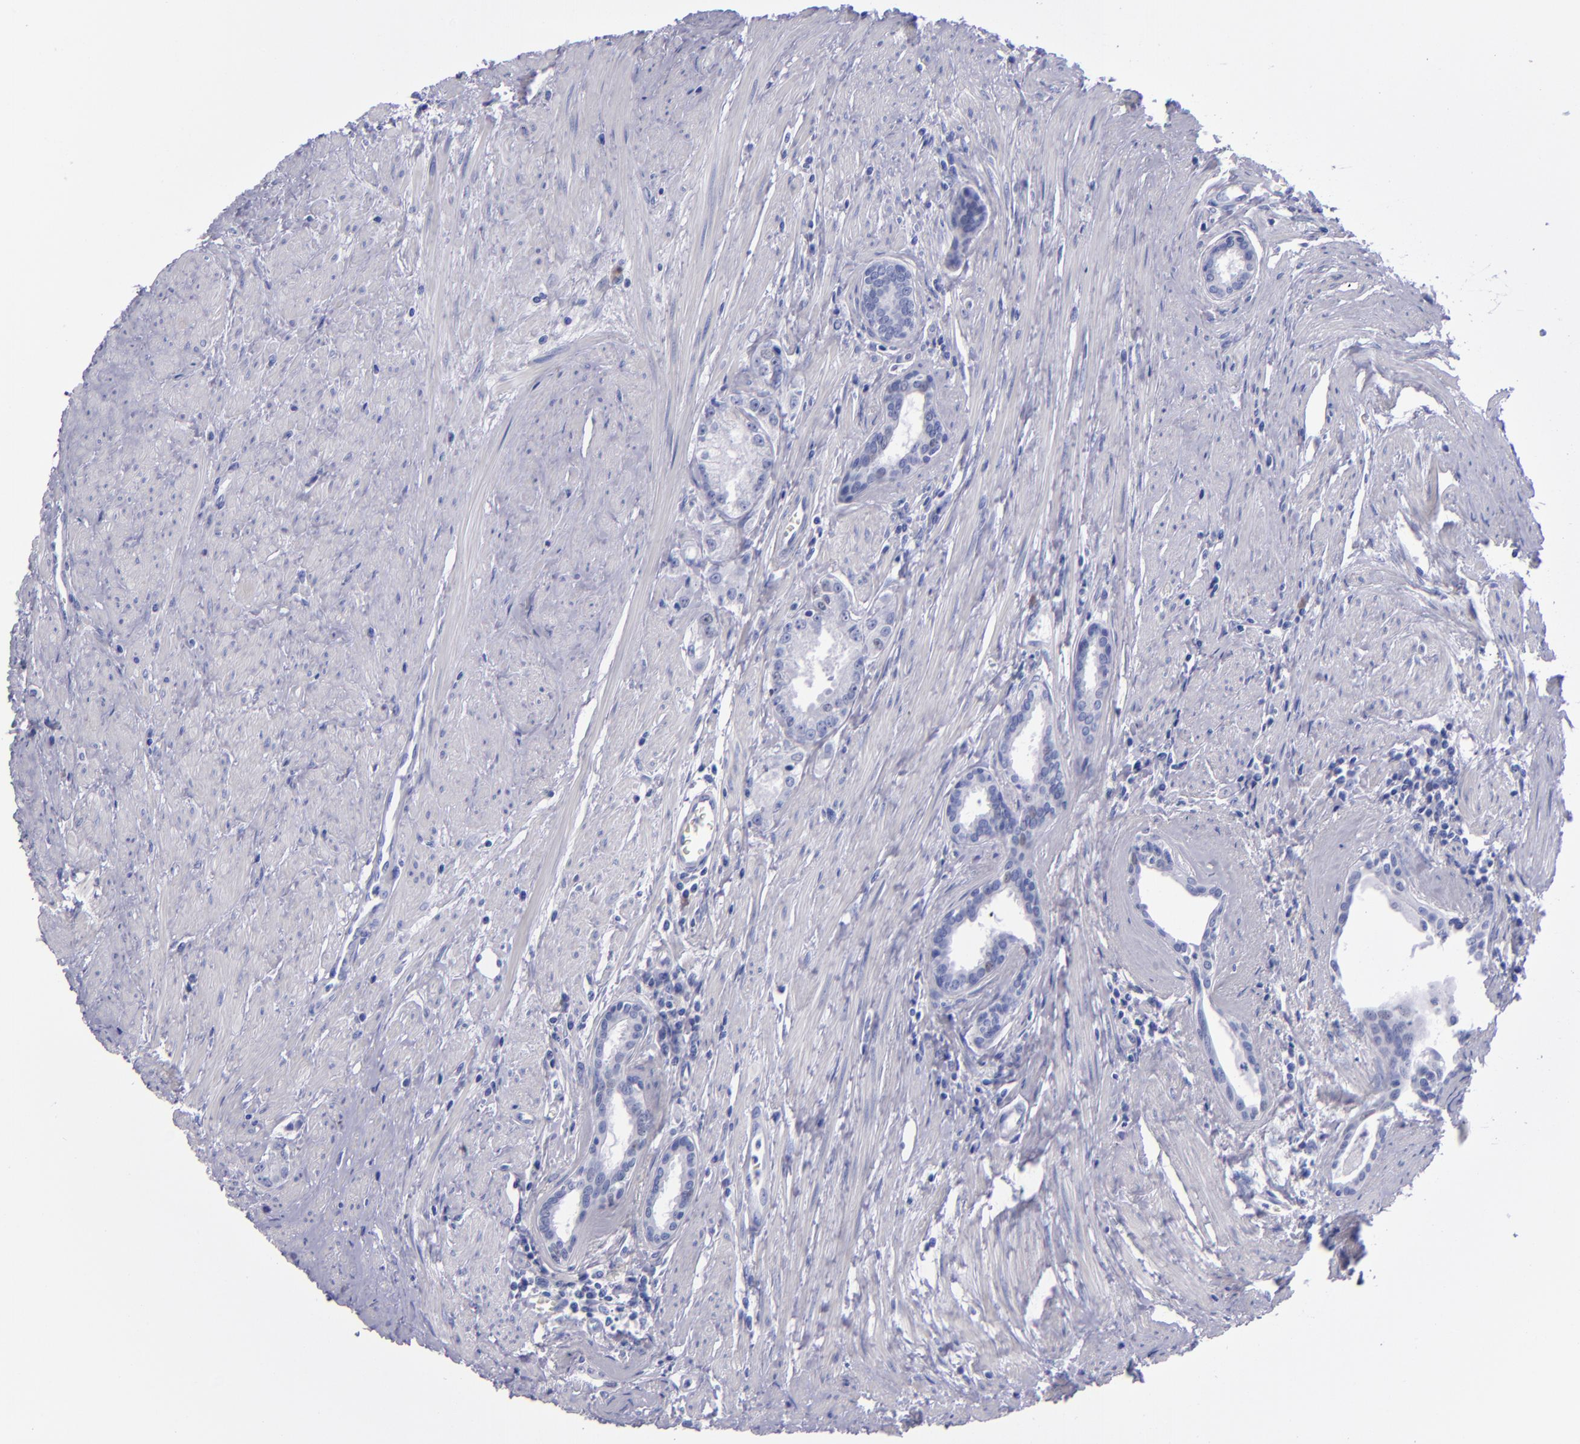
{"staining": {"intensity": "negative", "quantity": "none", "location": "none"}, "tissue": "prostate cancer", "cell_type": "Tumor cells", "image_type": "cancer", "snomed": [{"axis": "morphology", "description": "Adenocarcinoma, Medium grade"}, {"axis": "topography", "description": "Prostate"}], "caption": "Immunohistochemical staining of human prostate medium-grade adenocarcinoma demonstrates no significant positivity in tumor cells.", "gene": "MCM7", "patient": {"sex": "male", "age": 72}}